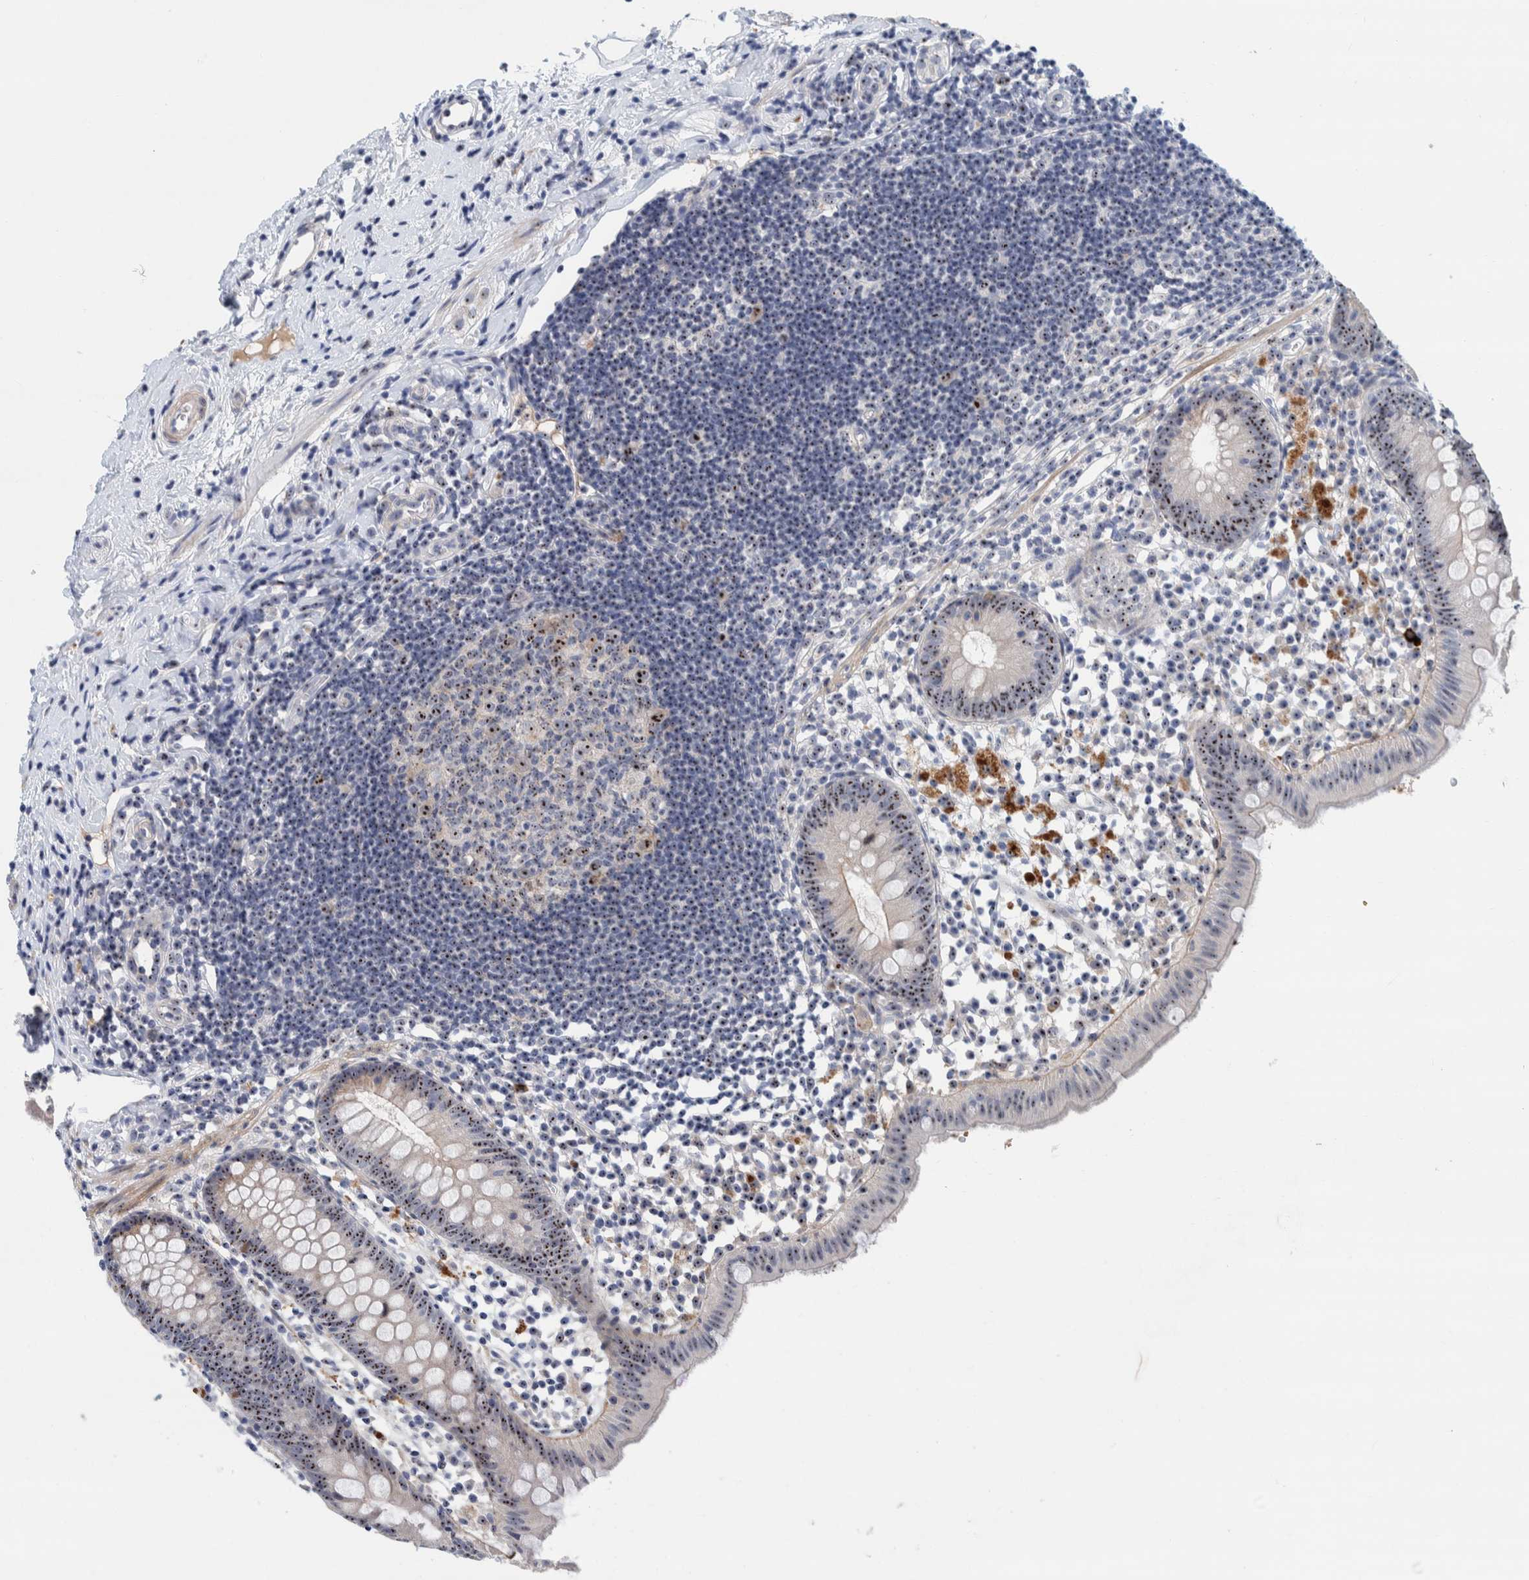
{"staining": {"intensity": "strong", "quantity": ">75%", "location": "nuclear"}, "tissue": "appendix", "cell_type": "Glandular cells", "image_type": "normal", "snomed": [{"axis": "morphology", "description": "Normal tissue, NOS"}, {"axis": "topography", "description": "Appendix"}], "caption": "Appendix stained for a protein (brown) exhibits strong nuclear positive staining in about >75% of glandular cells.", "gene": "NOL11", "patient": {"sex": "female", "age": 20}}